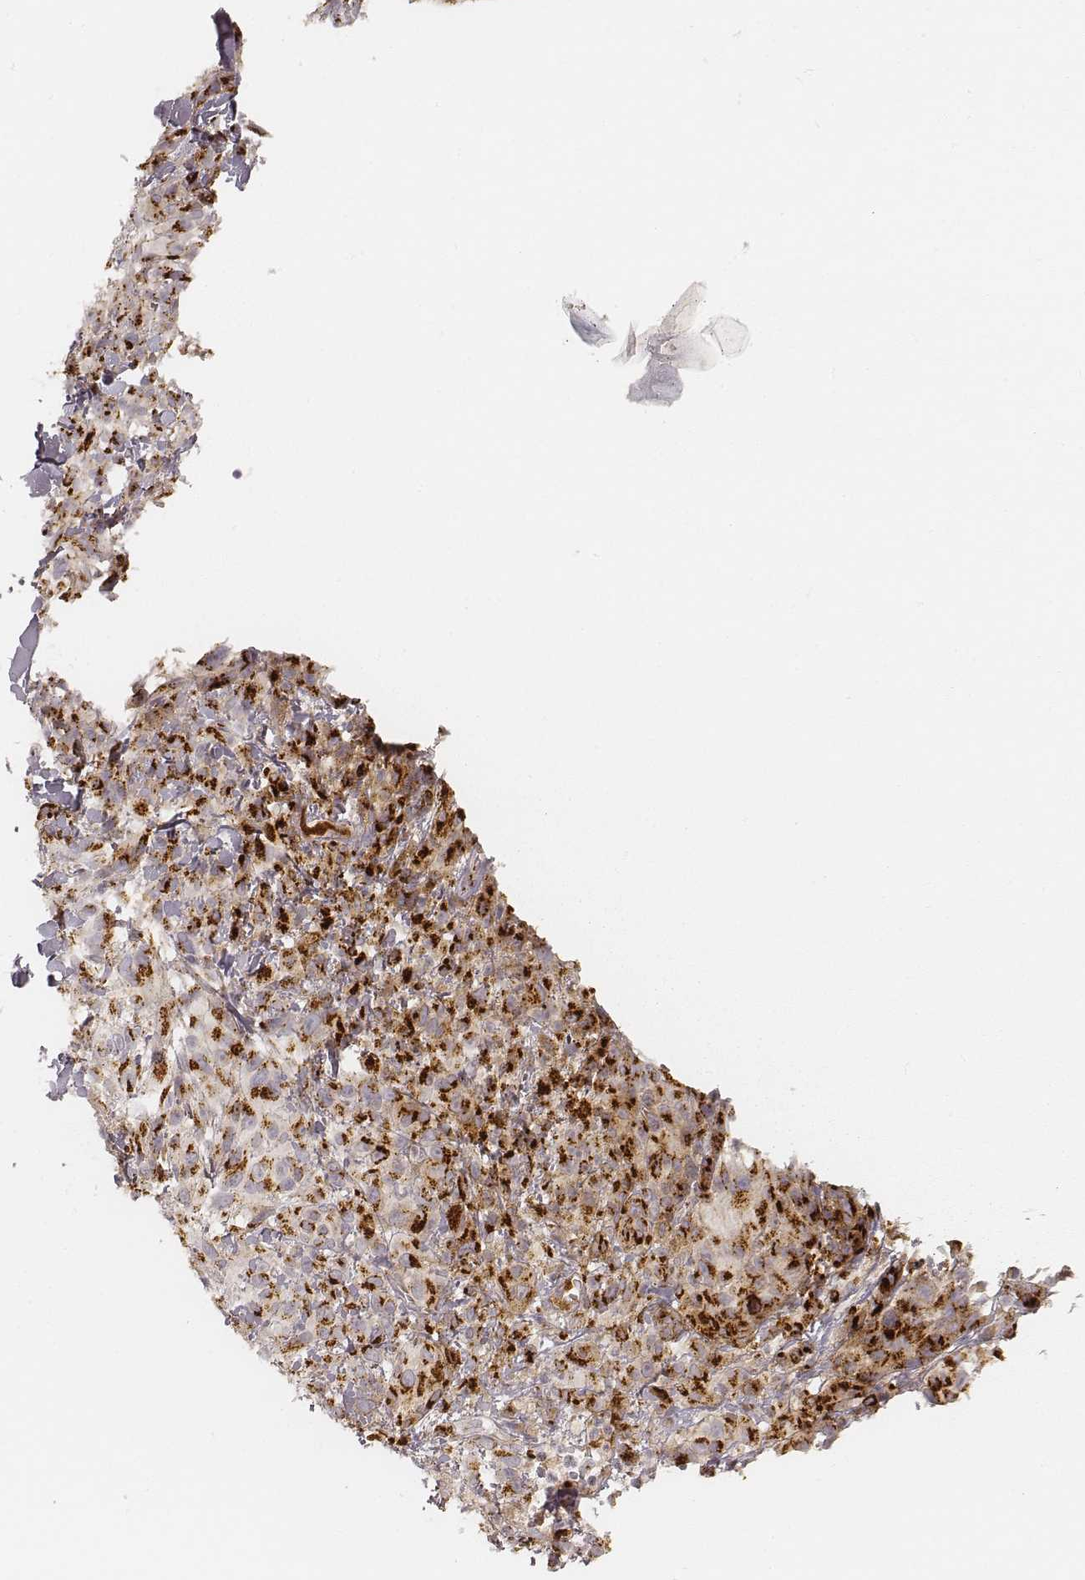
{"staining": {"intensity": "strong", "quantity": ">75%", "location": "cytoplasmic/membranous"}, "tissue": "melanoma", "cell_type": "Tumor cells", "image_type": "cancer", "snomed": [{"axis": "morphology", "description": "Malignant melanoma, NOS"}, {"axis": "topography", "description": "Skin"}], "caption": "Immunohistochemistry photomicrograph of neoplastic tissue: melanoma stained using IHC shows high levels of strong protein expression localized specifically in the cytoplasmic/membranous of tumor cells, appearing as a cytoplasmic/membranous brown color.", "gene": "GORASP2", "patient": {"sex": "male", "age": 83}}